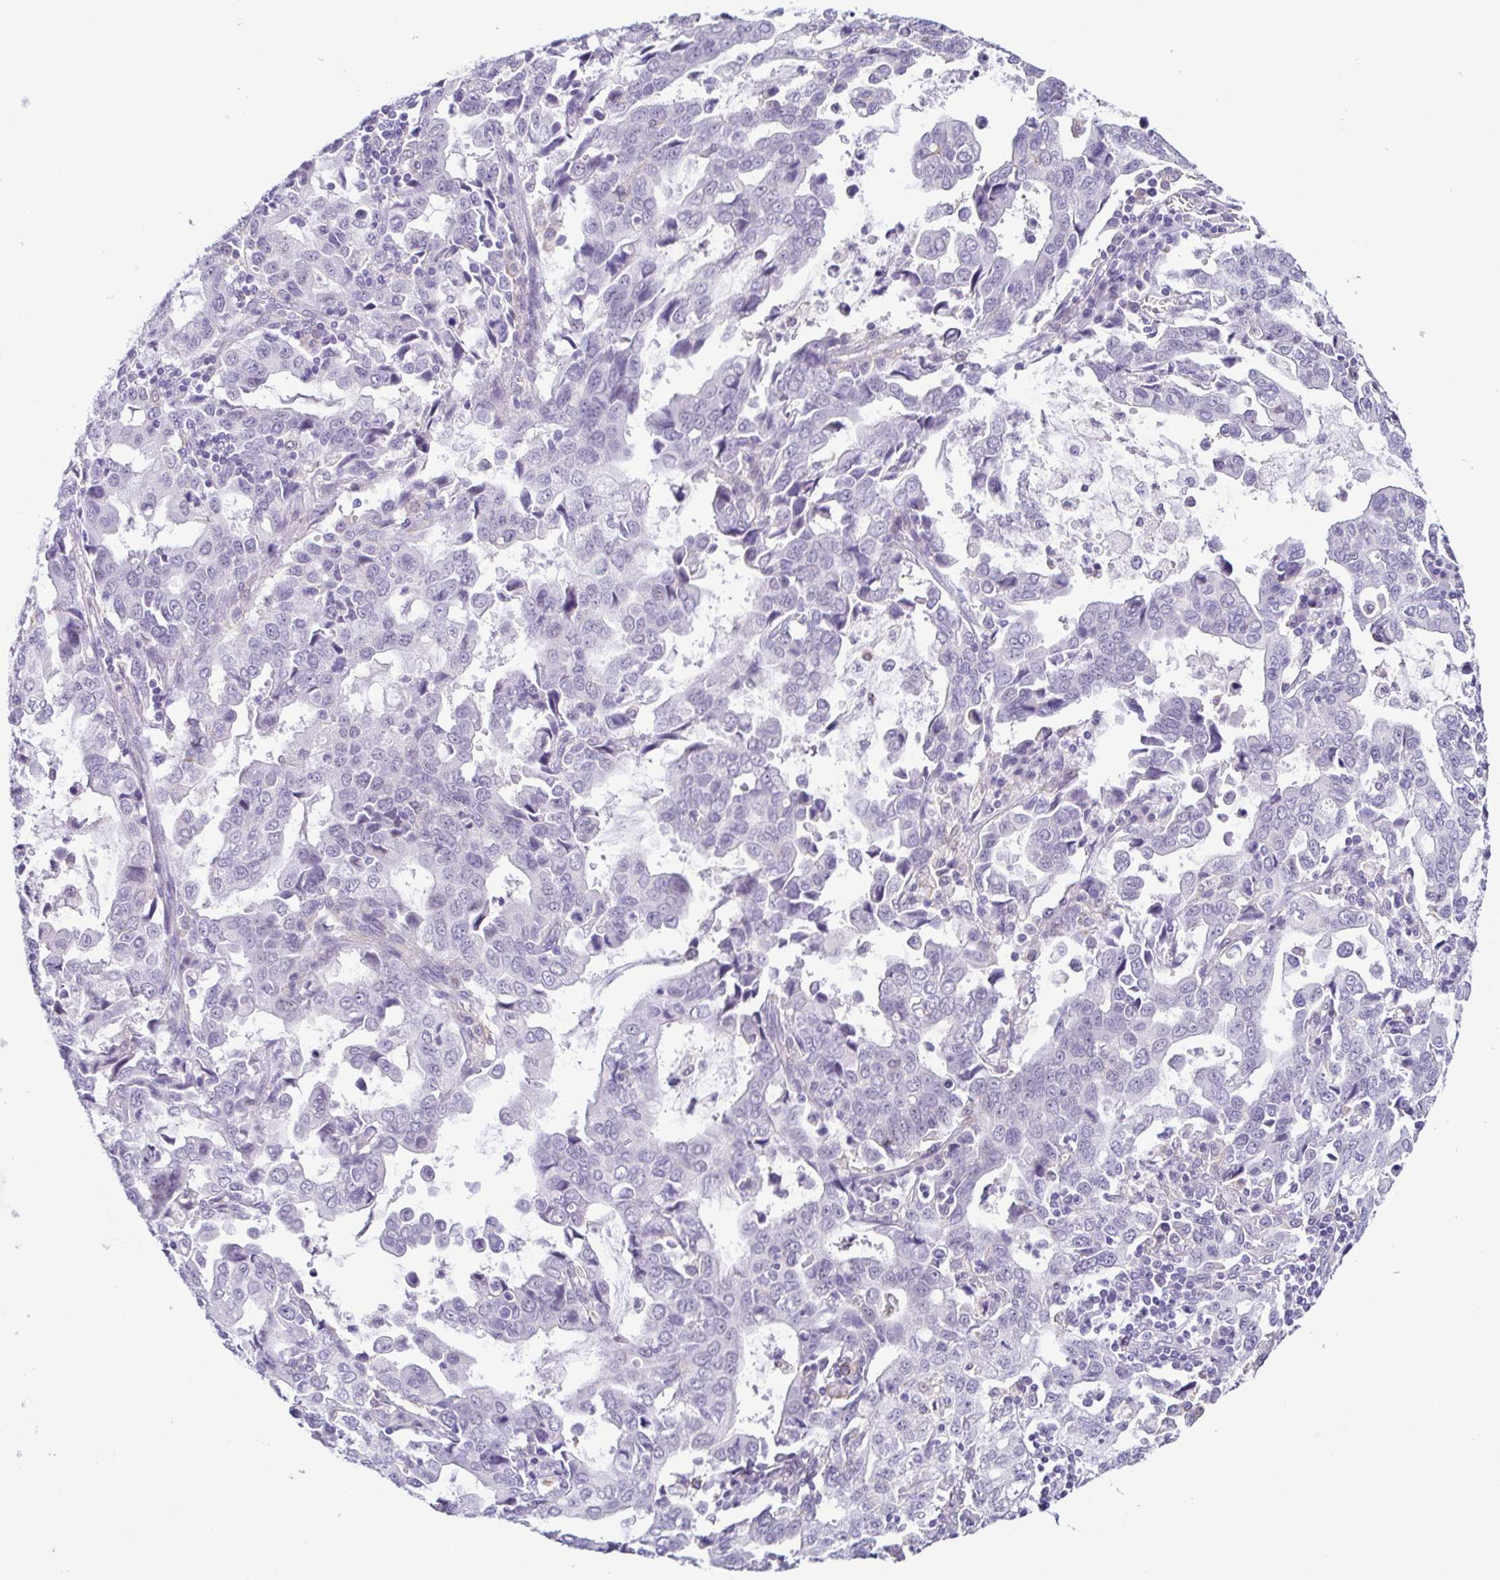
{"staining": {"intensity": "negative", "quantity": "none", "location": "none"}, "tissue": "stomach cancer", "cell_type": "Tumor cells", "image_type": "cancer", "snomed": [{"axis": "morphology", "description": "Adenocarcinoma, NOS"}, {"axis": "topography", "description": "Stomach, upper"}], "caption": "The image reveals no staining of tumor cells in stomach cancer.", "gene": "TERT", "patient": {"sex": "male", "age": 85}}